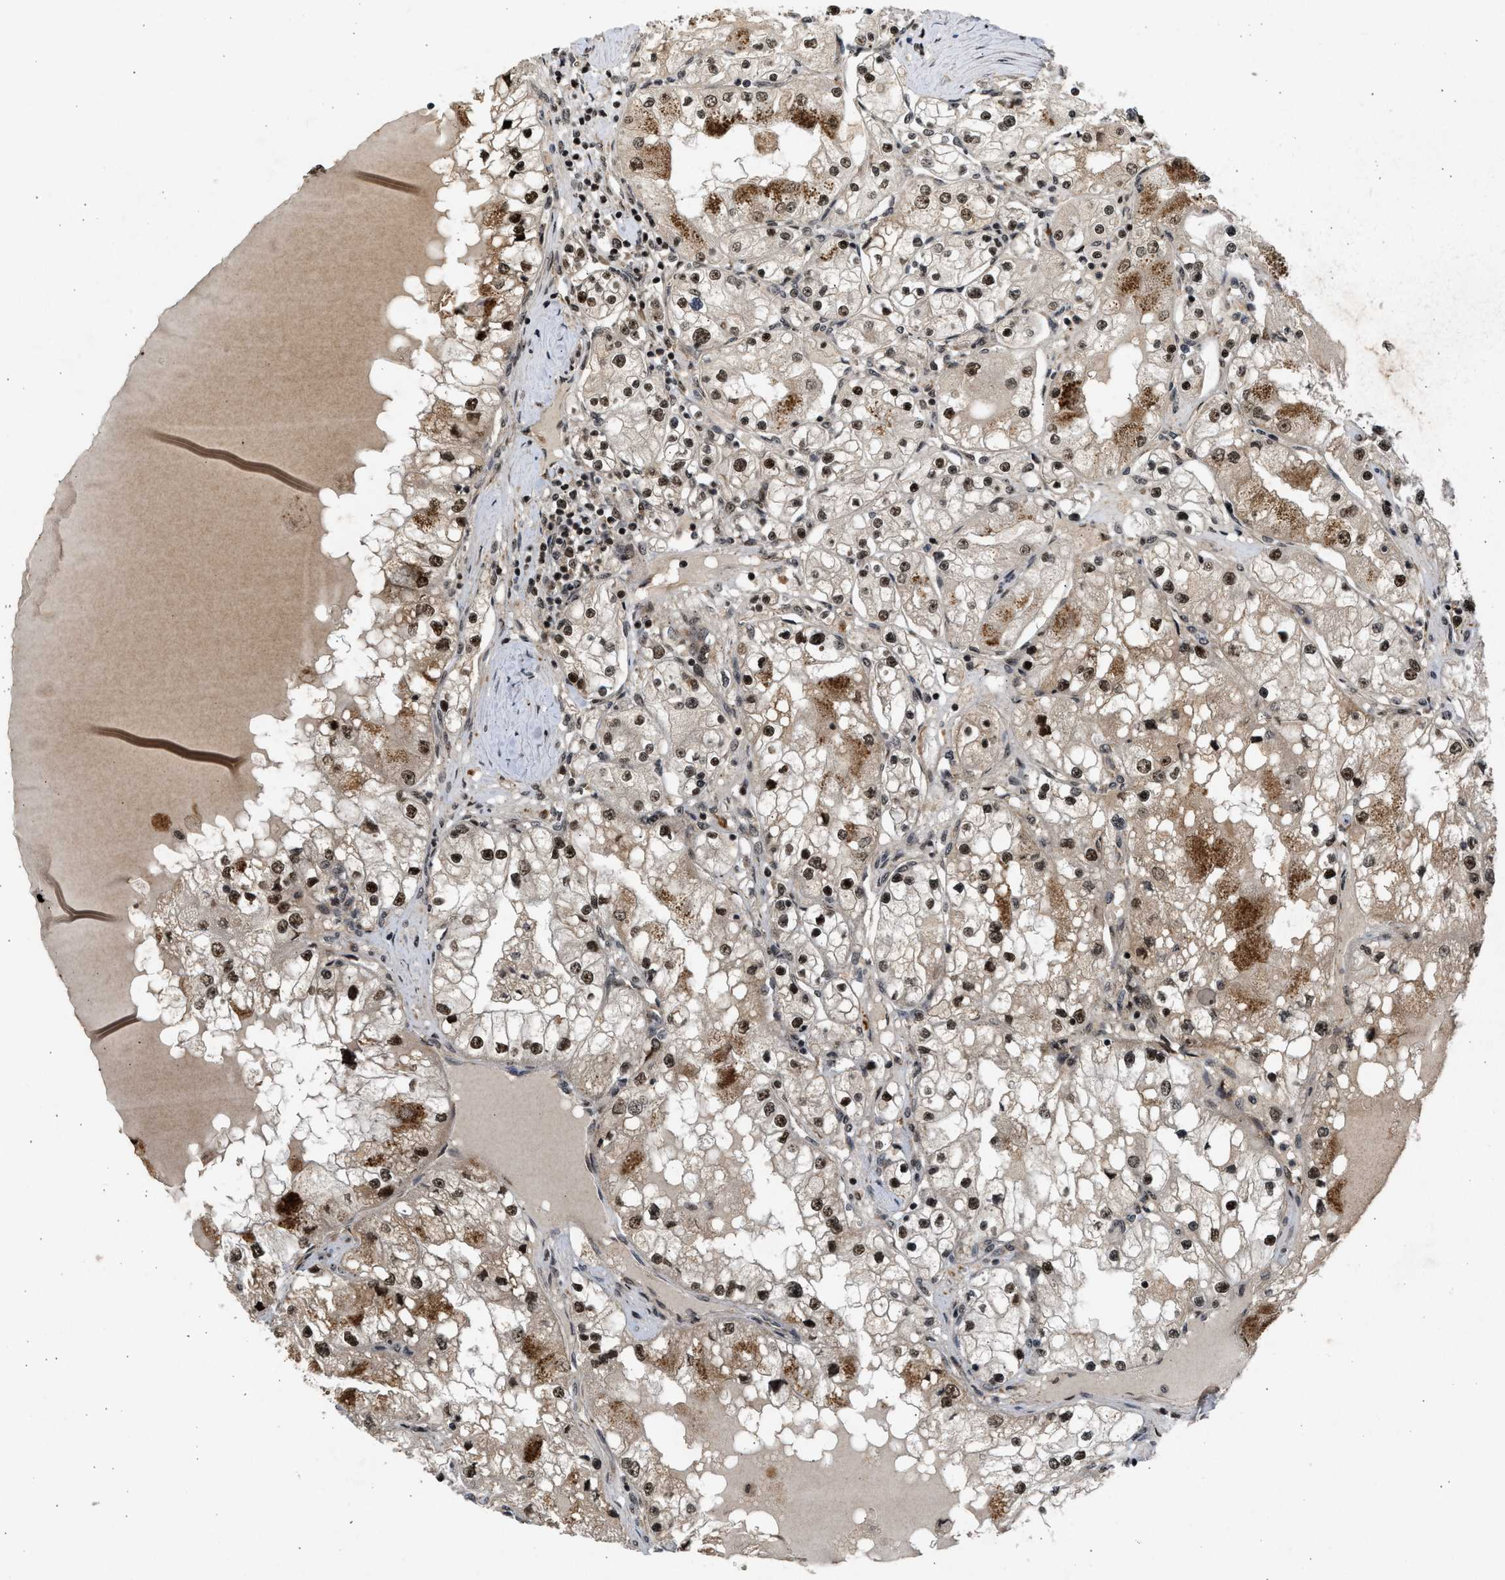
{"staining": {"intensity": "moderate", "quantity": ">75%", "location": "cytoplasmic/membranous,nuclear"}, "tissue": "renal cancer", "cell_type": "Tumor cells", "image_type": "cancer", "snomed": [{"axis": "morphology", "description": "Adenocarcinoma, NOS"}, {"axis": "topography", "description": "Kidney"}], "caption": "About >75% of tumor cells in human adenocarcinoma (renal) reveal moderate cytoplasmic/membranous and nuclear protein staining as visualized by brown immunohistochemical staining.", "gene": "TFDP2", "patient": {"sex": "male", "age": 68}}